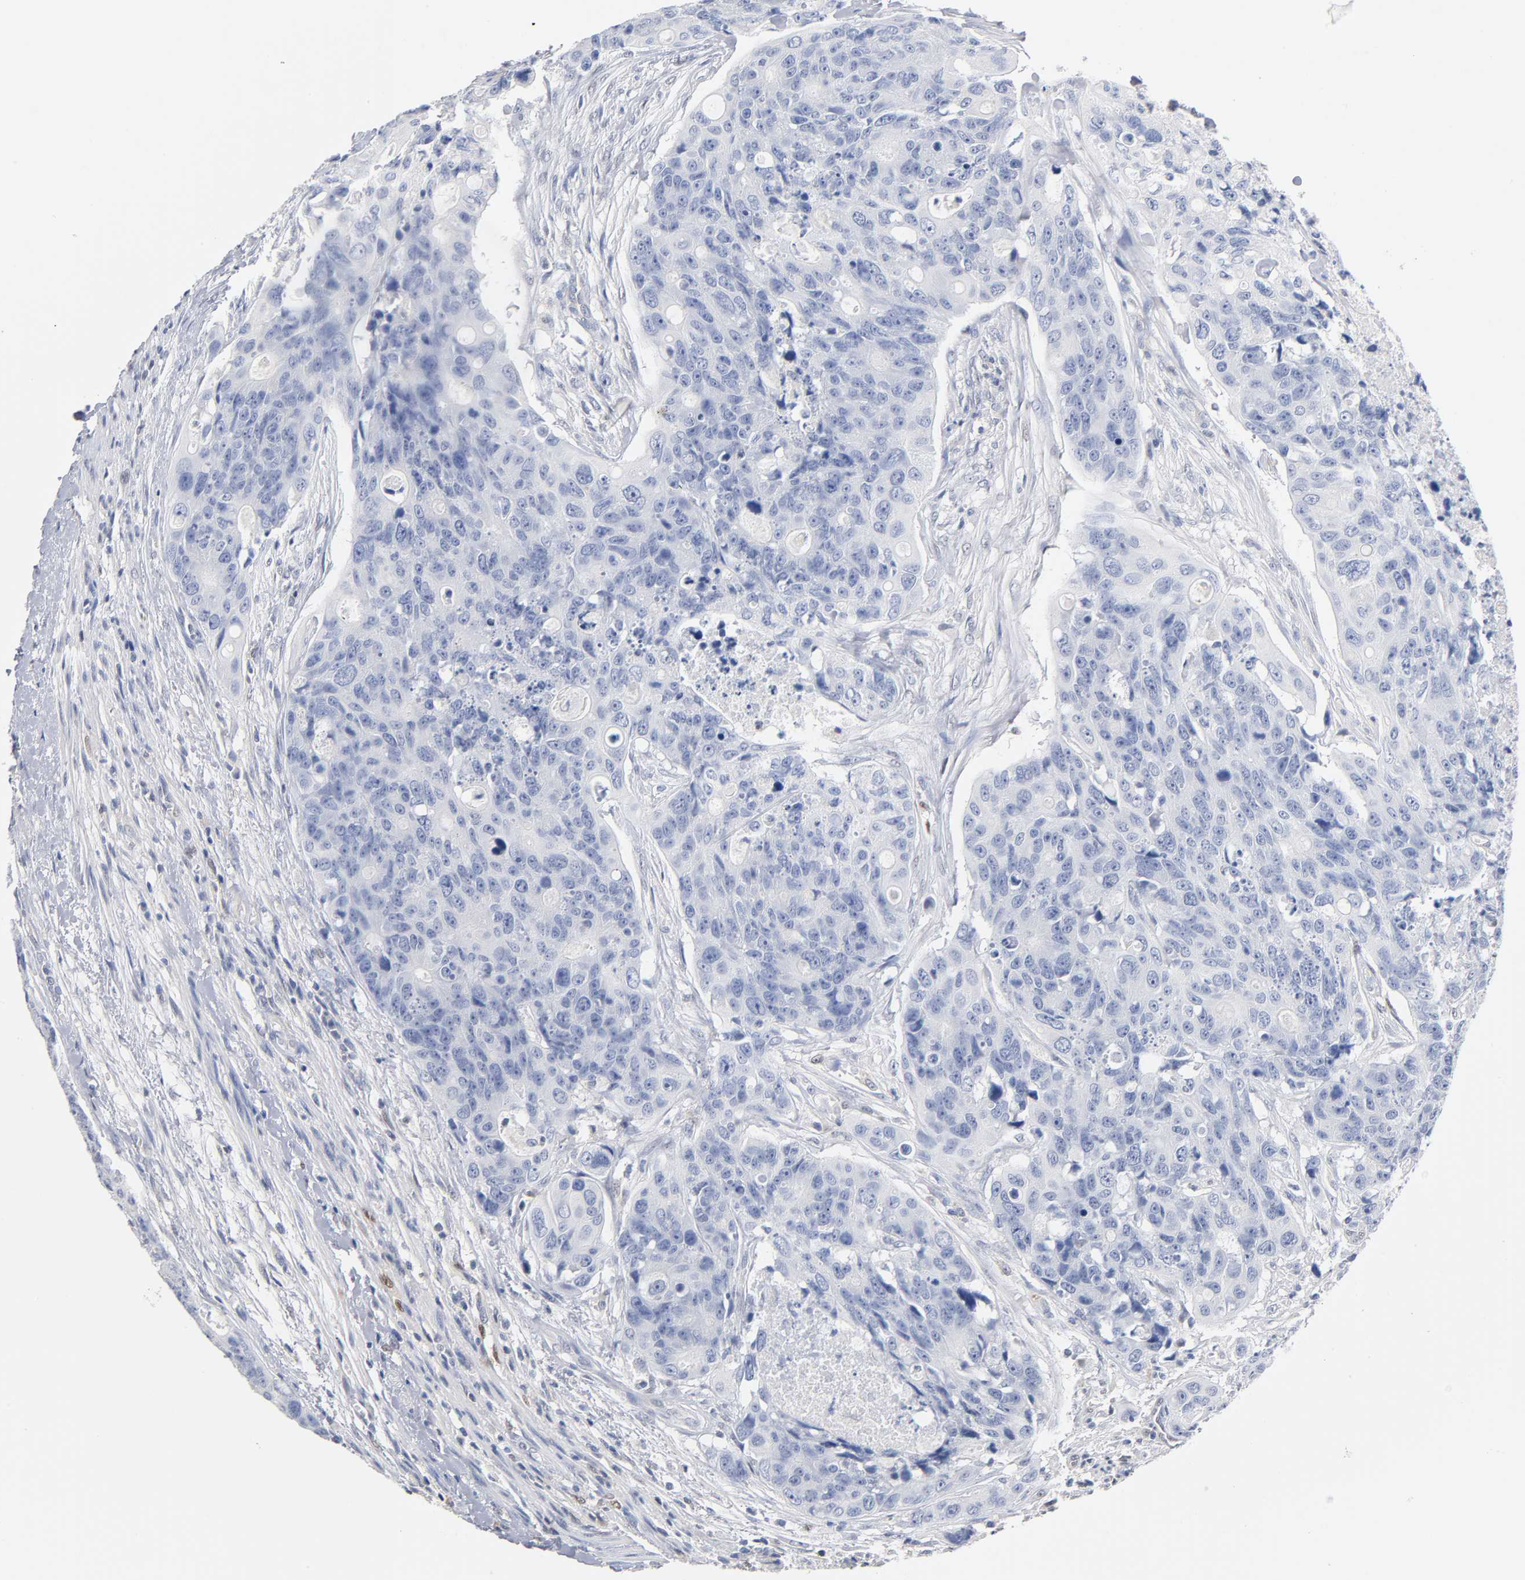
{"staining": {"intensity": "negative", "quantity": "none", "location": "none"}, "tissue": "colorectal cancer", "cell_type": "Tumor cells", "image_type": "cancer", "snomed": [{"axis": "morphology", "description": "Adenocarcinoma, NOS"}, {"axis": "topography", "description": "Colon"}], "caption": "Immunohistochemistry of human adenocarcinoma (colorectal) exhibits no expression in tumor cells.", "gene": "NFATC1", "patient": {"sex": "female", "age": 57}}